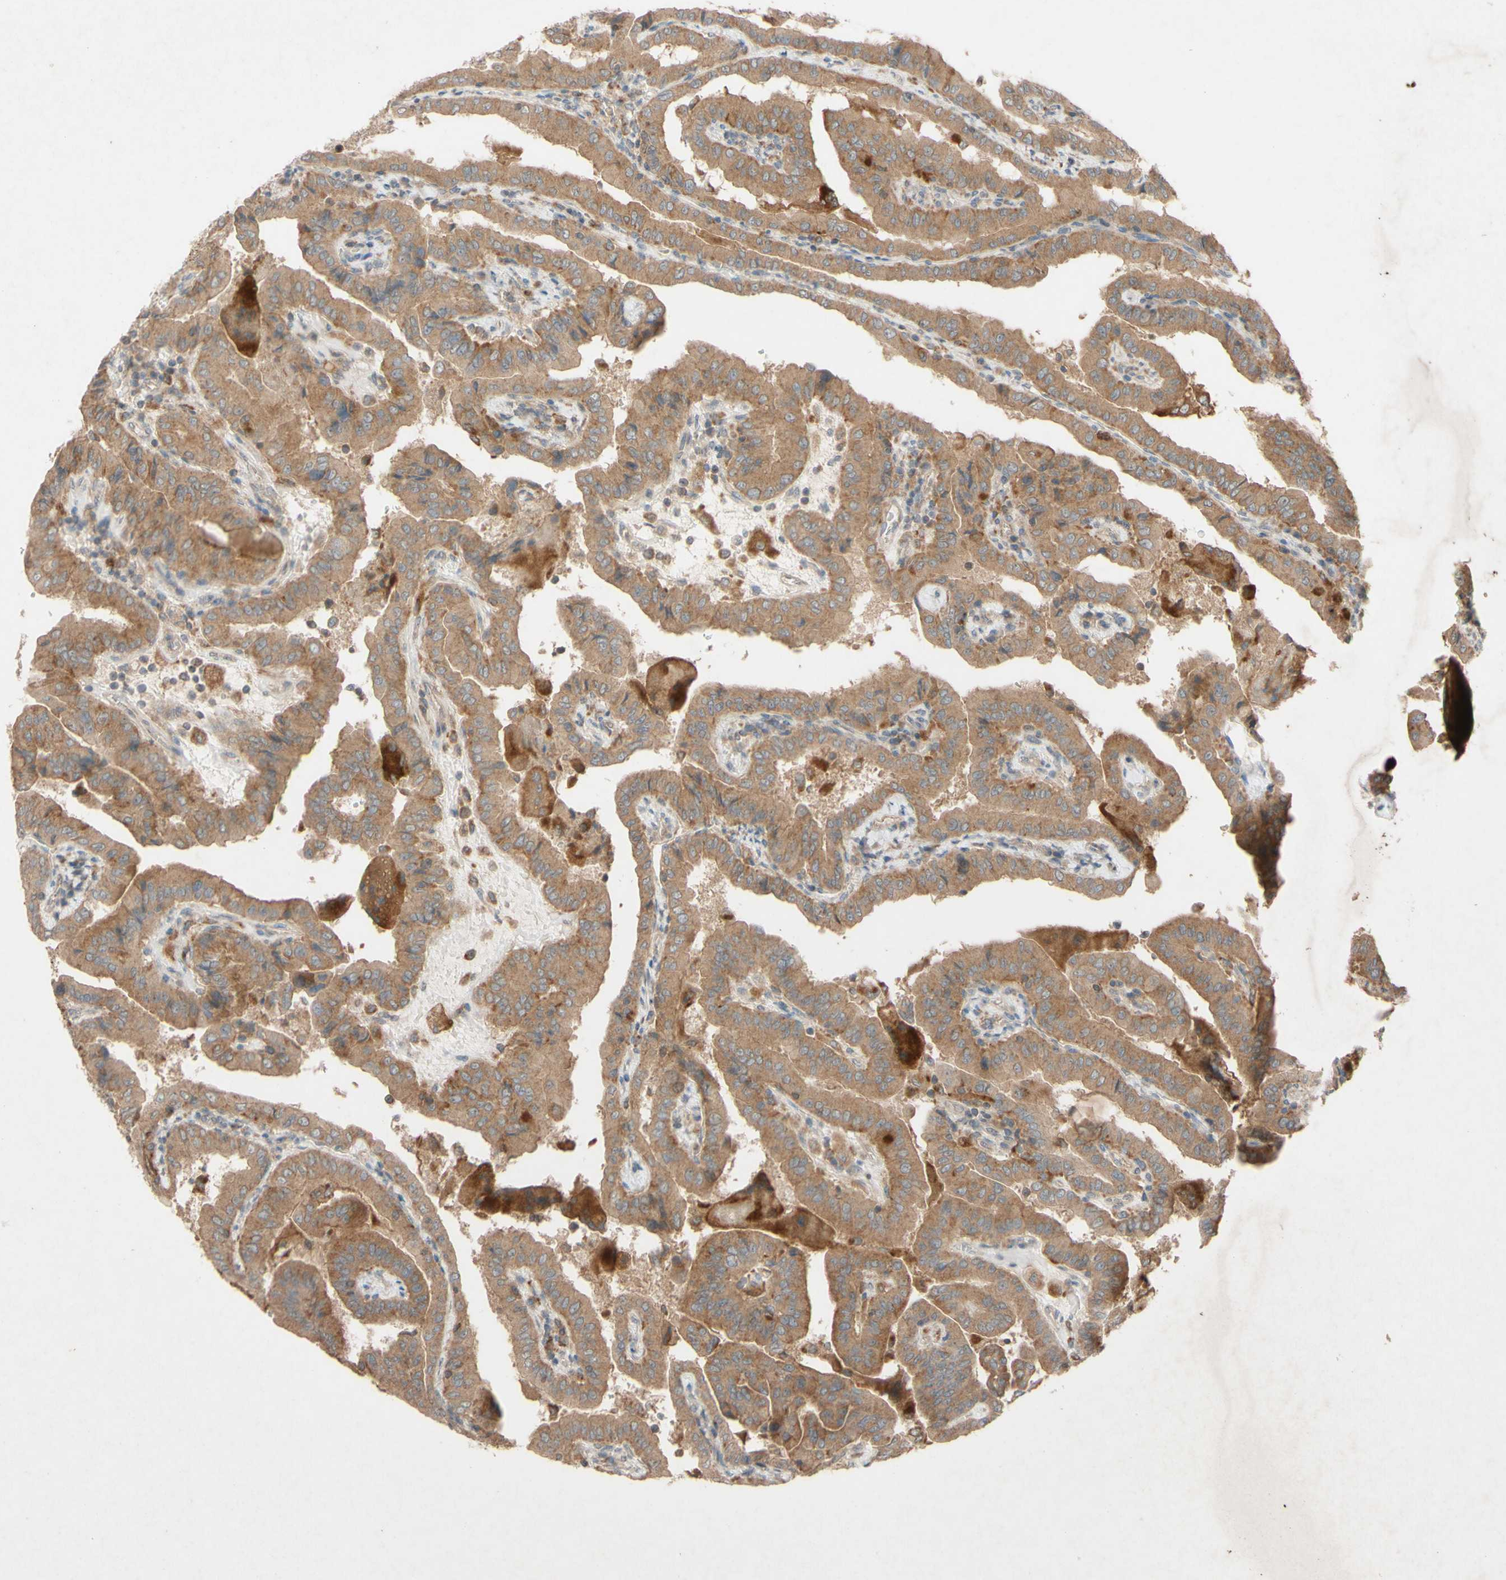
{"staining": {"intensity": "moderate", "quantity": ">75%", "location": "cytoplasmic/membranous"}, "tissue": "thyroid cancer", "cell_type": "Tumor cells", "image_type": "cancer", "snomed": [{"axis": "morphology", "description": "Papillary adenocarcinoma, NOS"}, {"axis": "topography", "description": "Thyroid gland"}], "caption": "Immunohistochemistry (IHC) image of neoplastic tissue: thyroid cancer (papillary adenocarcinoma) stained using IHC exhibits medium levels of moderate protein expression localized specifically in the cytoplasmic/membranous of tumor cells, appearing as a cytoplasmic/membranous brown color.", "gene": "ATP6V1F", "patient": {"sex": "male", "age": 33}}